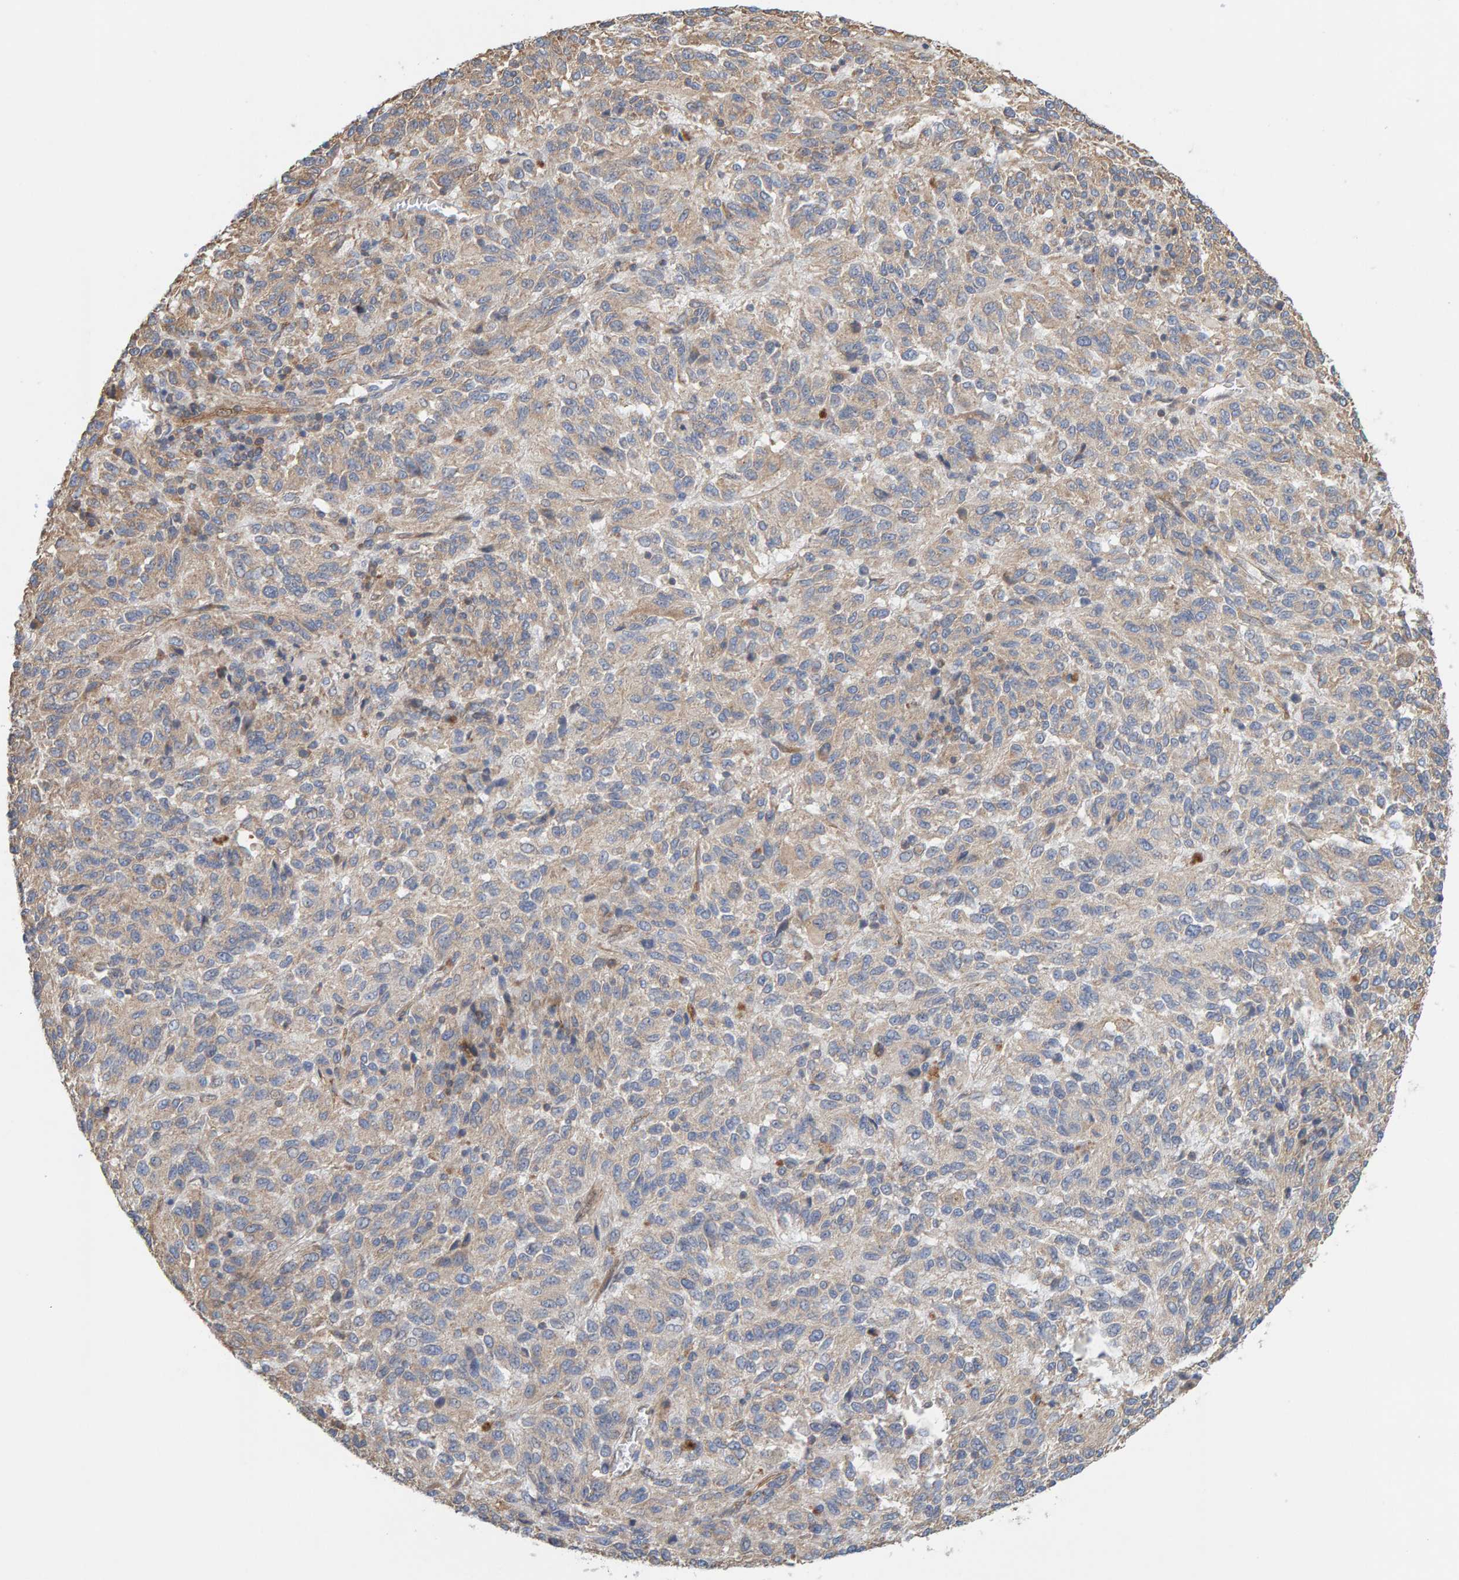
{"staining": {"intensity": "weak", "quantity": ">75%", "location": "cytoplasmic/membranous"}, "tissue": "melanoma", "cell_type": "Tumor cells", "image_type": "cancer", "snomed": [{"axis": "morphology", "description": "Malignant melanoma, Metastatic site"}, {"axis": "topography", "description": "Lung"}], "caption": "About >75% of tumor cells in human malignant melanoma (metastatic site) show weak cytoplasmic/membranous protein staining as visualized by brown immunohistochemical staining.", "gene": "PRKD2", "patient": {"sex": "male", "age": 64}}